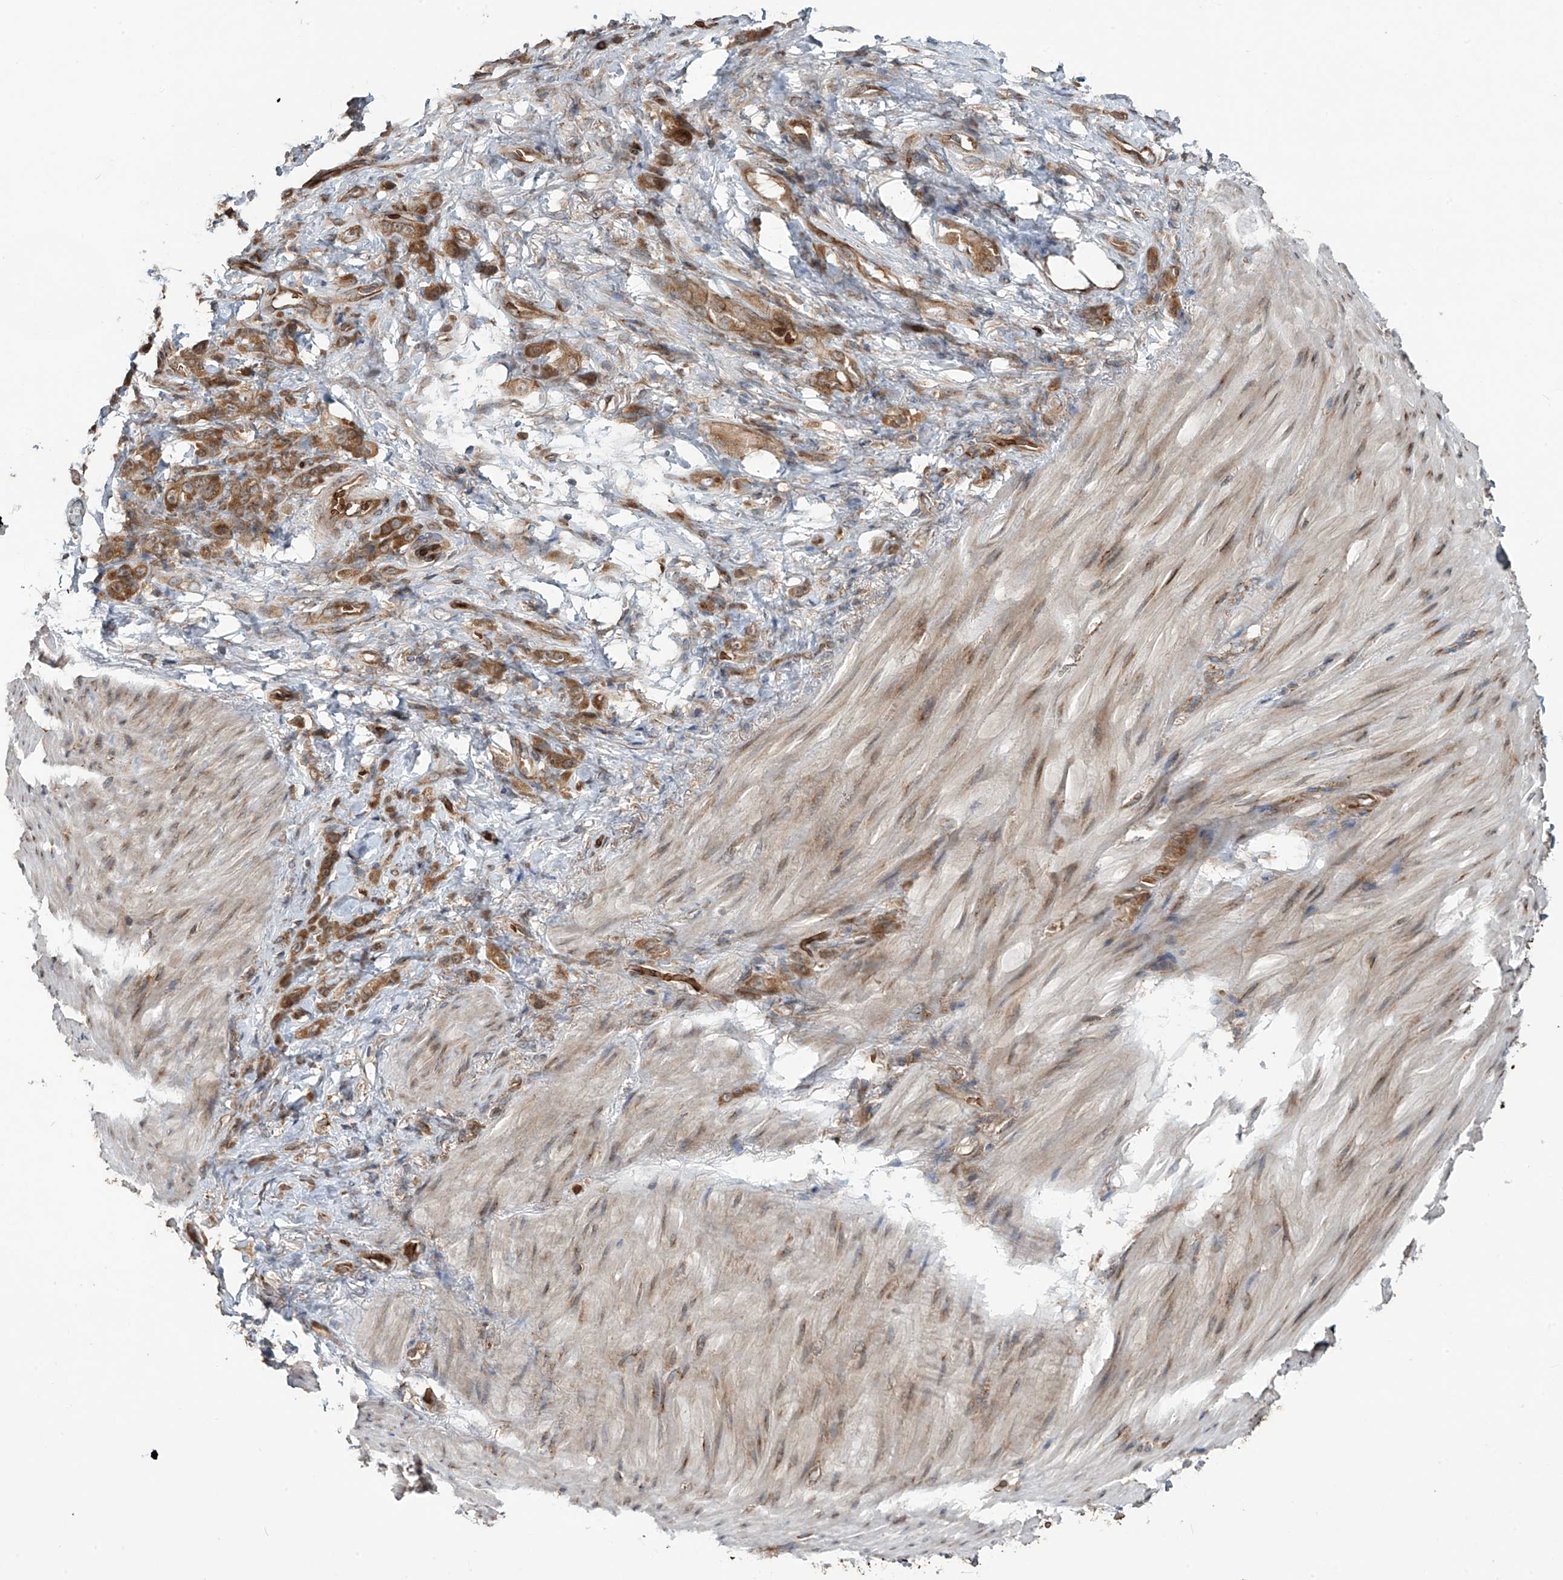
{"staining": {"intensity": "moderate", "quantity": ">75%", "location": "cytoplasmic/membranous"}, "tissue": "stomach cancer", "cell_type": "Tumor cells", "image_type": "cancer", "snomed": [{"axis": "morphology", "description": "Normal tissue, NOS"}, {"axis": "morphology", "description": "Adenocarcinoma, NOS"}, {"axis": "topography", "description": "Stomach"}], "caption": "The photomicrograph exhibits staining of stomach cancer, revealing moderate cytoplasmic/membranous protein expression (brown color) within tumor cells. (IHC, brightfield microscopy, high magnification).", "gene": "ZDHHC9", "patient": {"sex": "male", "age": 82}}